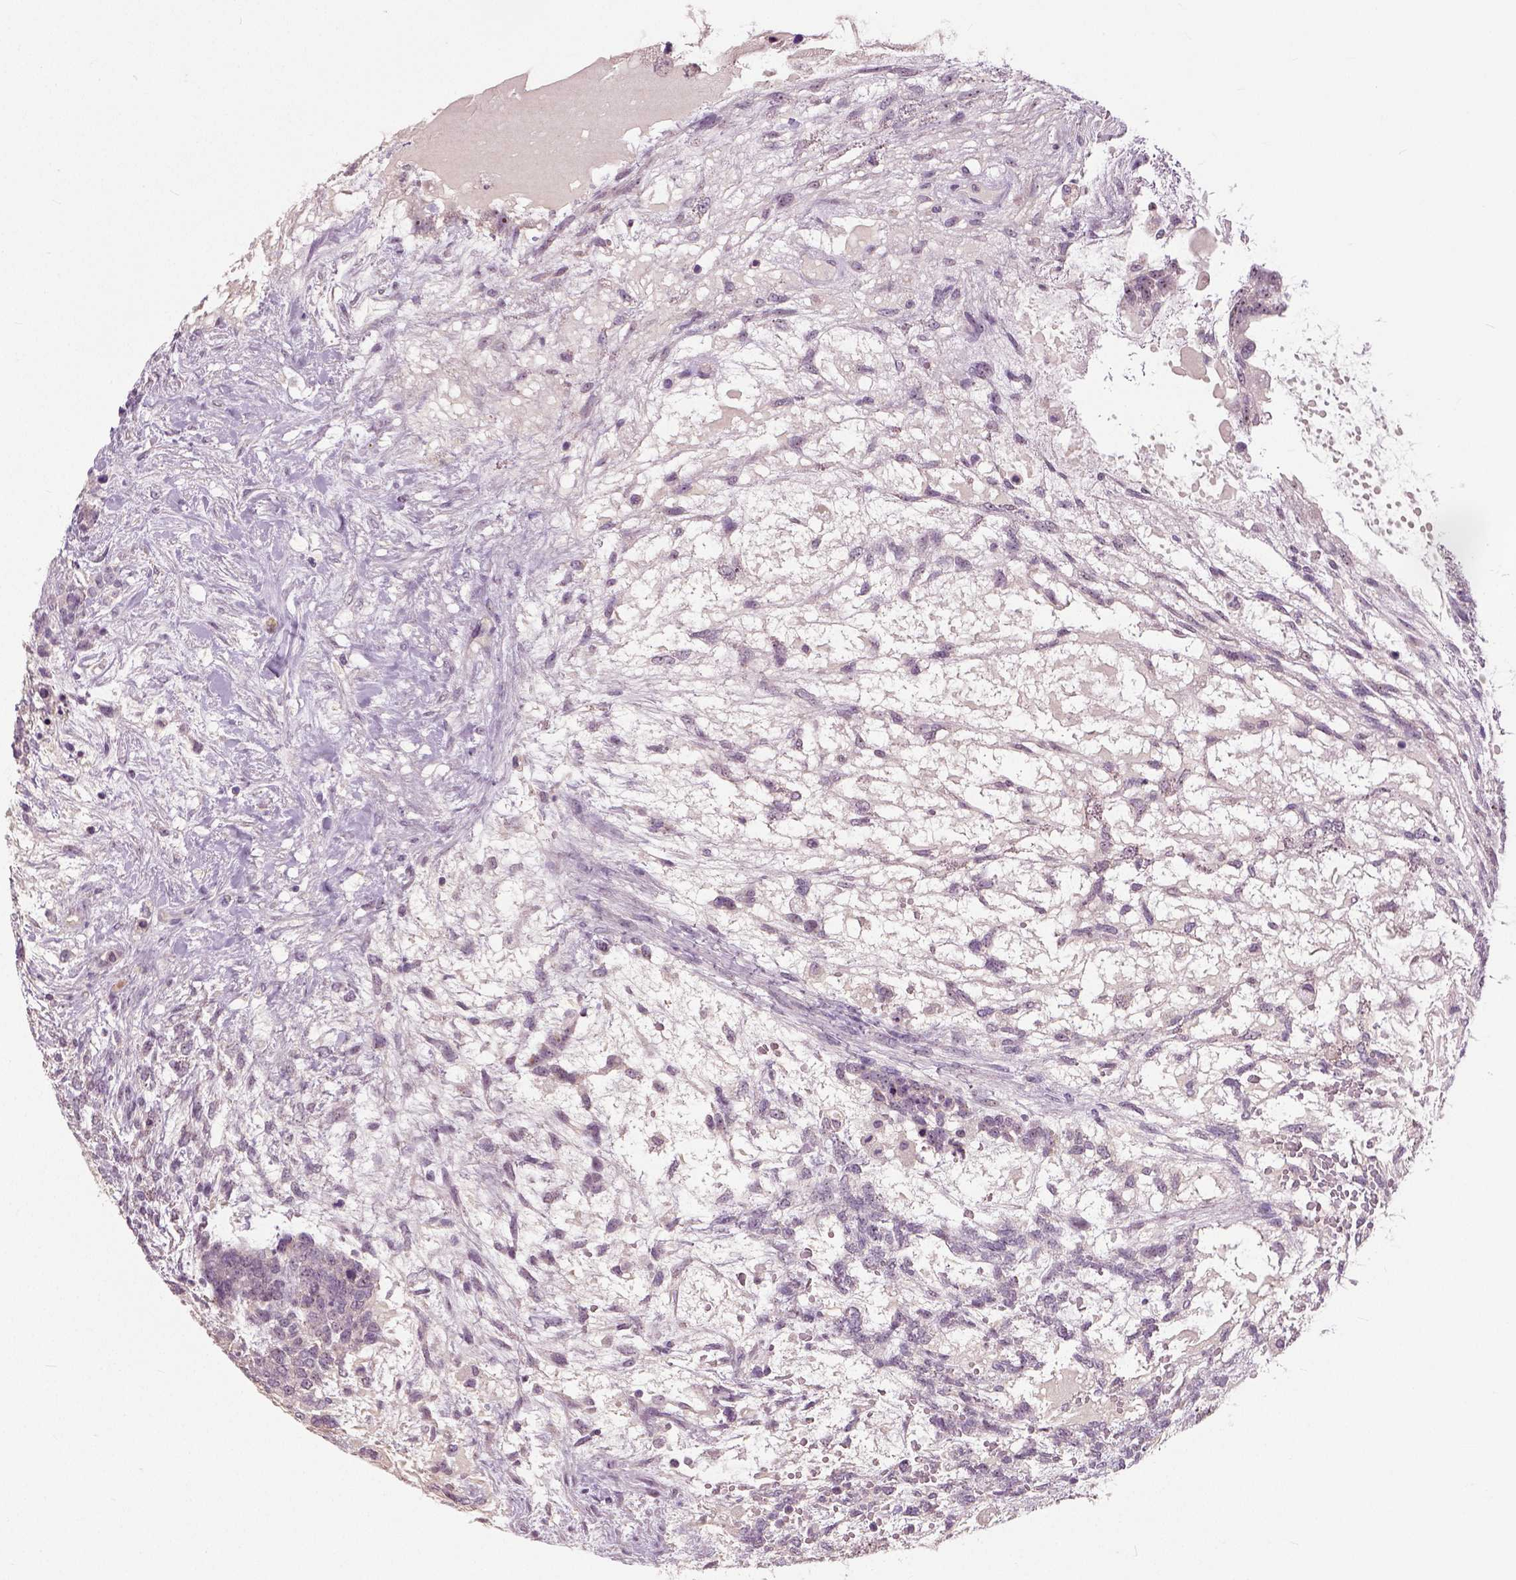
{"staining": {"intensity": "negative", "quantity": "none", "location": "none"}, "tissue": "testis cancer", "cell_type": "Tumor cells", "image_type": "cancer", "snomed": [{"axis": "morphology", "description": "Carcinoma, Embryonal, NOS"}, {"axis": "topography", "description": "Testis"}], "caption": "A micrograph of testis embryonal carcinoma stained for a protein reveals no brown staining in tumor cells. (Stains: DAB (3,3'-diaminobenzidine) immunohistochemistry (IHC) with hematoxylin counter stain, Microscopy: brightfield microscopy at high magnification).", "gene": "NECAB1", "patient": {"sex": "male", "age": 23}}